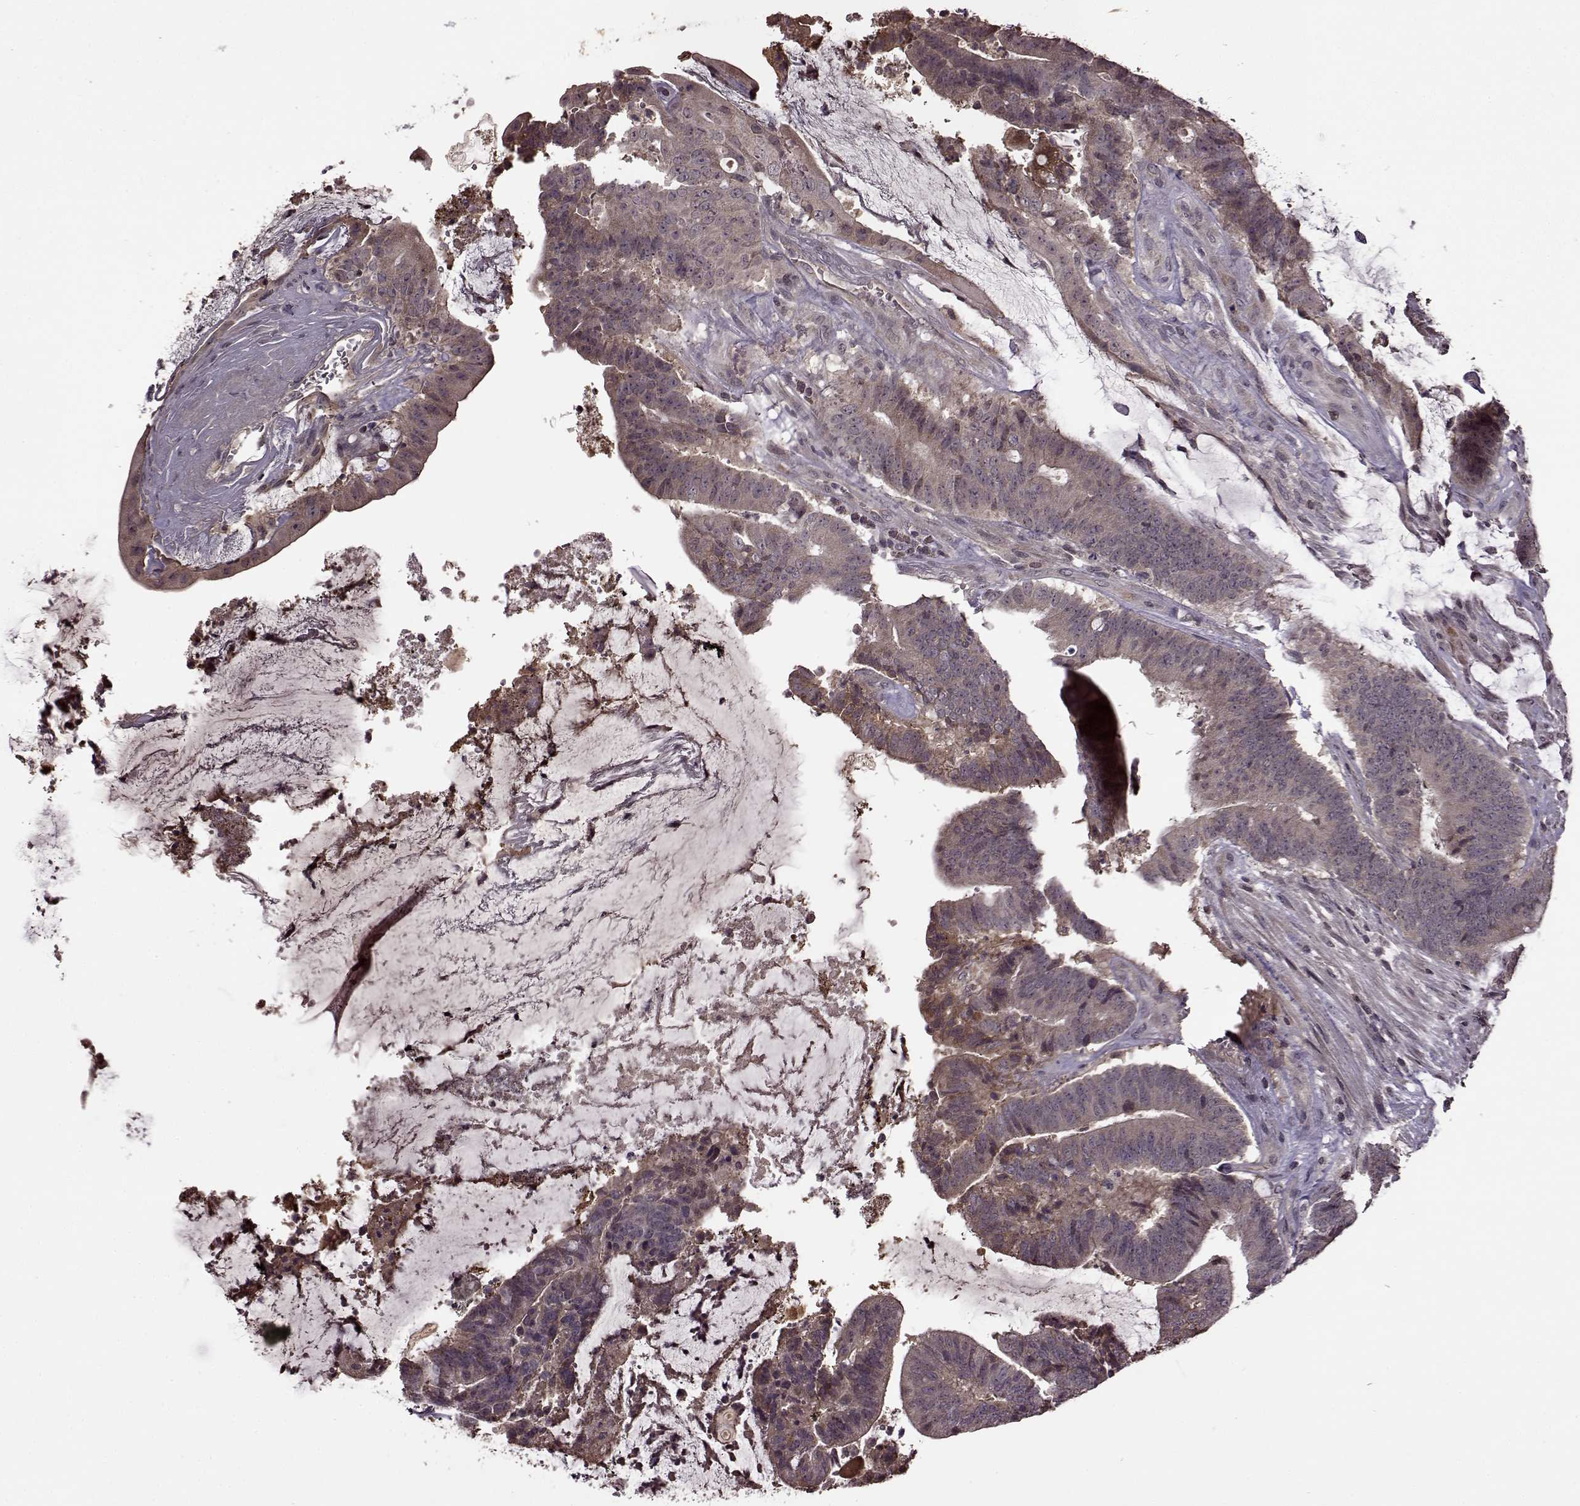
{"staining": {"intensity": "weak", "quantity": "<25%", "location": "cytoplasmic/membranous"}, "tissue": "colorectal cancer", "cell_type": "Tumor cells", "image_type": "cancer", "snomed": [{"axis": "morphology", "description": "Adenocarcinoma, NOS"}, {"axis": "topography", "description": "Colon"}], "caption": "The micrograph shows no staining of tumor cells in adenocarcinoma (colorectal).", "gene": "MAIP1", "patient": {"sex": "female", "age": 43}}